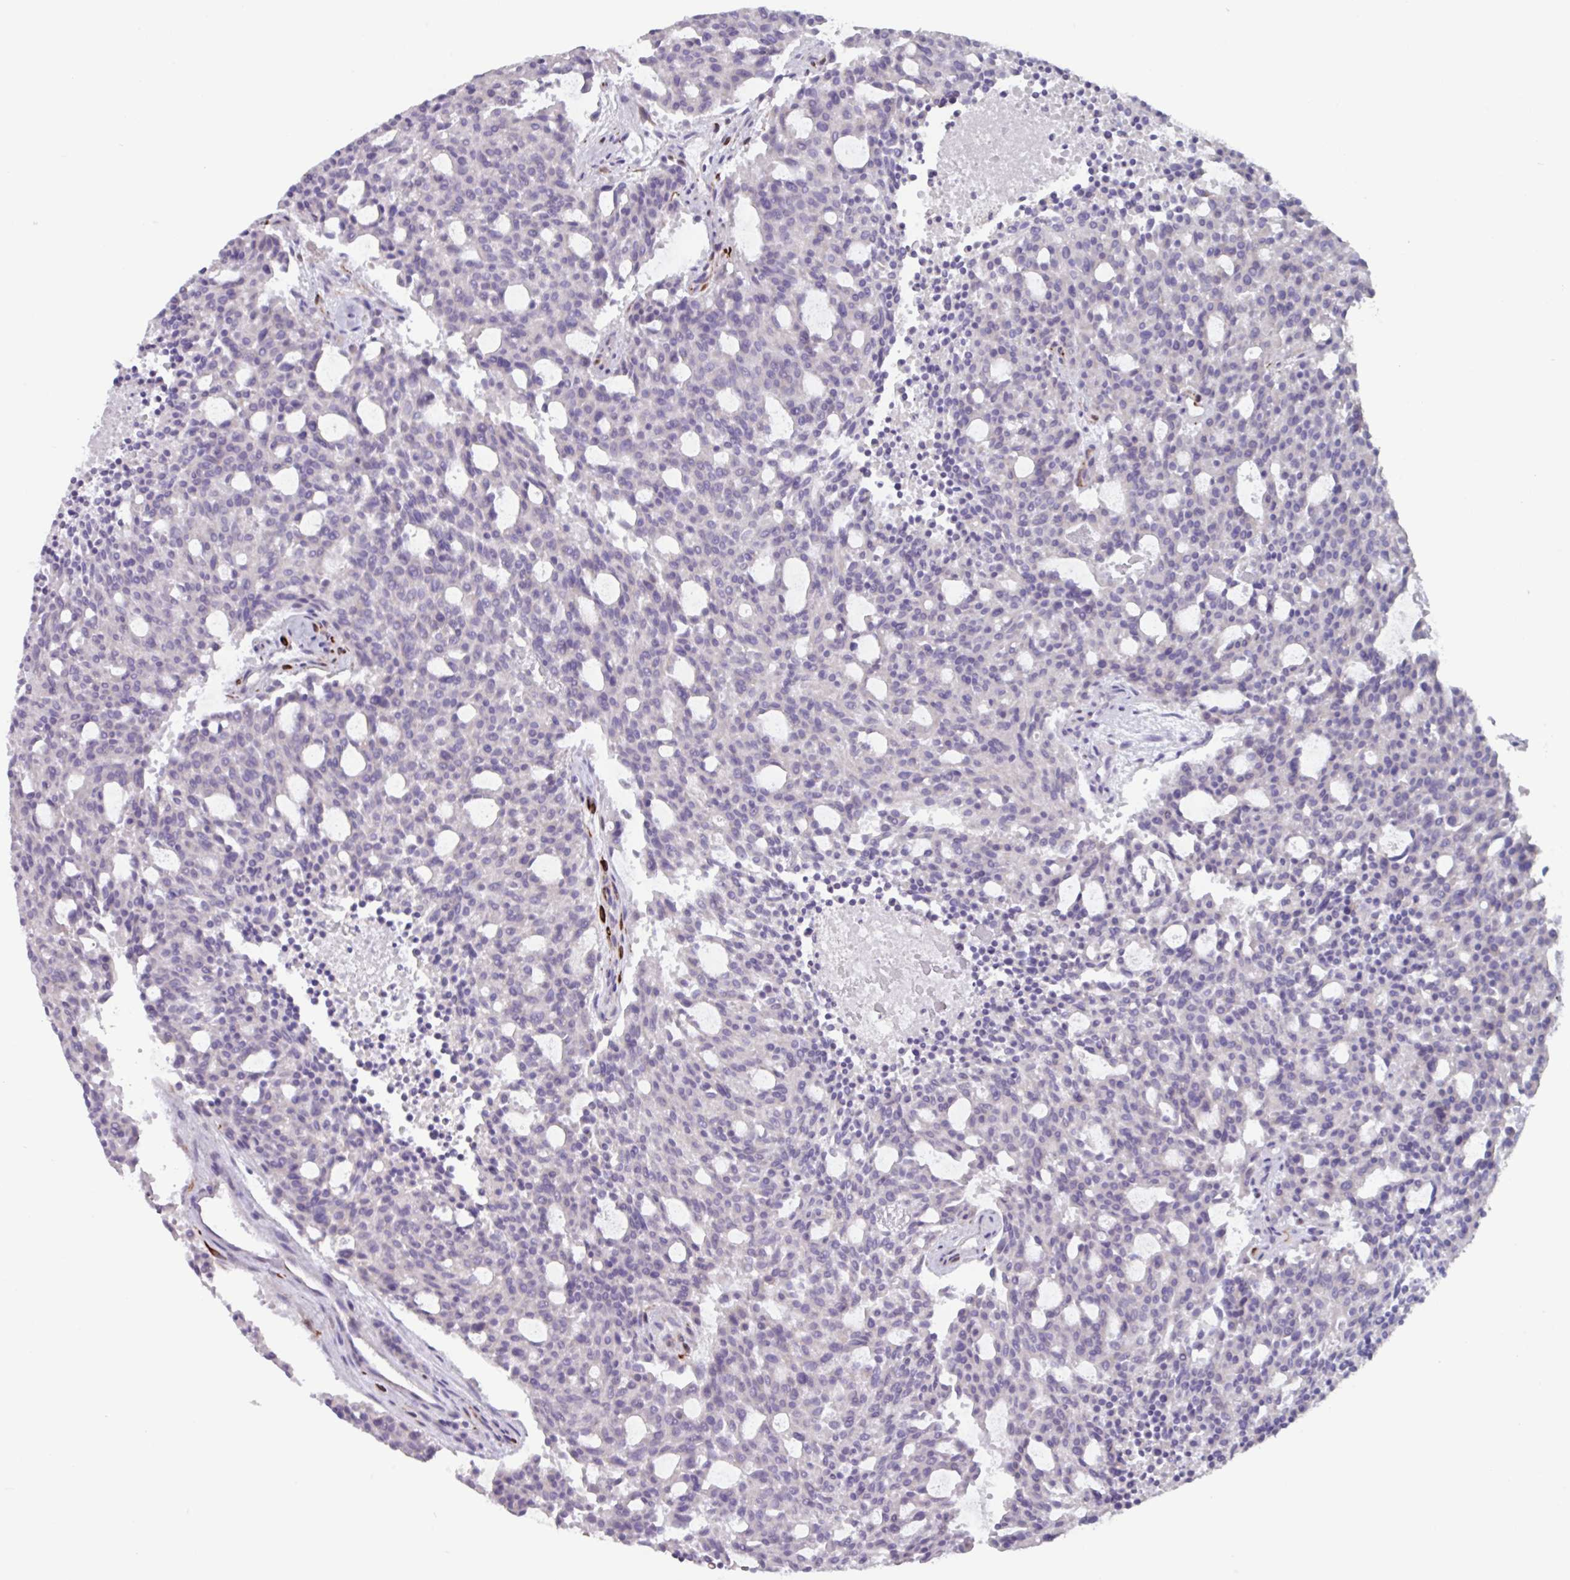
{"staining": {"intensity": "negative", "quantity": "none", "location": "none"}, "tissue": "carcinoid", "cell_type": "Tumor cells", "image_type": "cancer", "snomed": [{"axis": "morphology", "description": "Carcinoid, malignant, NOS"}, {"axis": "topography", "description": "Pancreas"}], "caption": "This photomicrograph is of malignant carcinoid stained with immunohistochemistry (IHC) to label a protein in brown with the nuclei are counter-stained blue. There is no staining in tumor cells.", "gene": "BTD", "patient": {"sex": "female", "age": 54}}